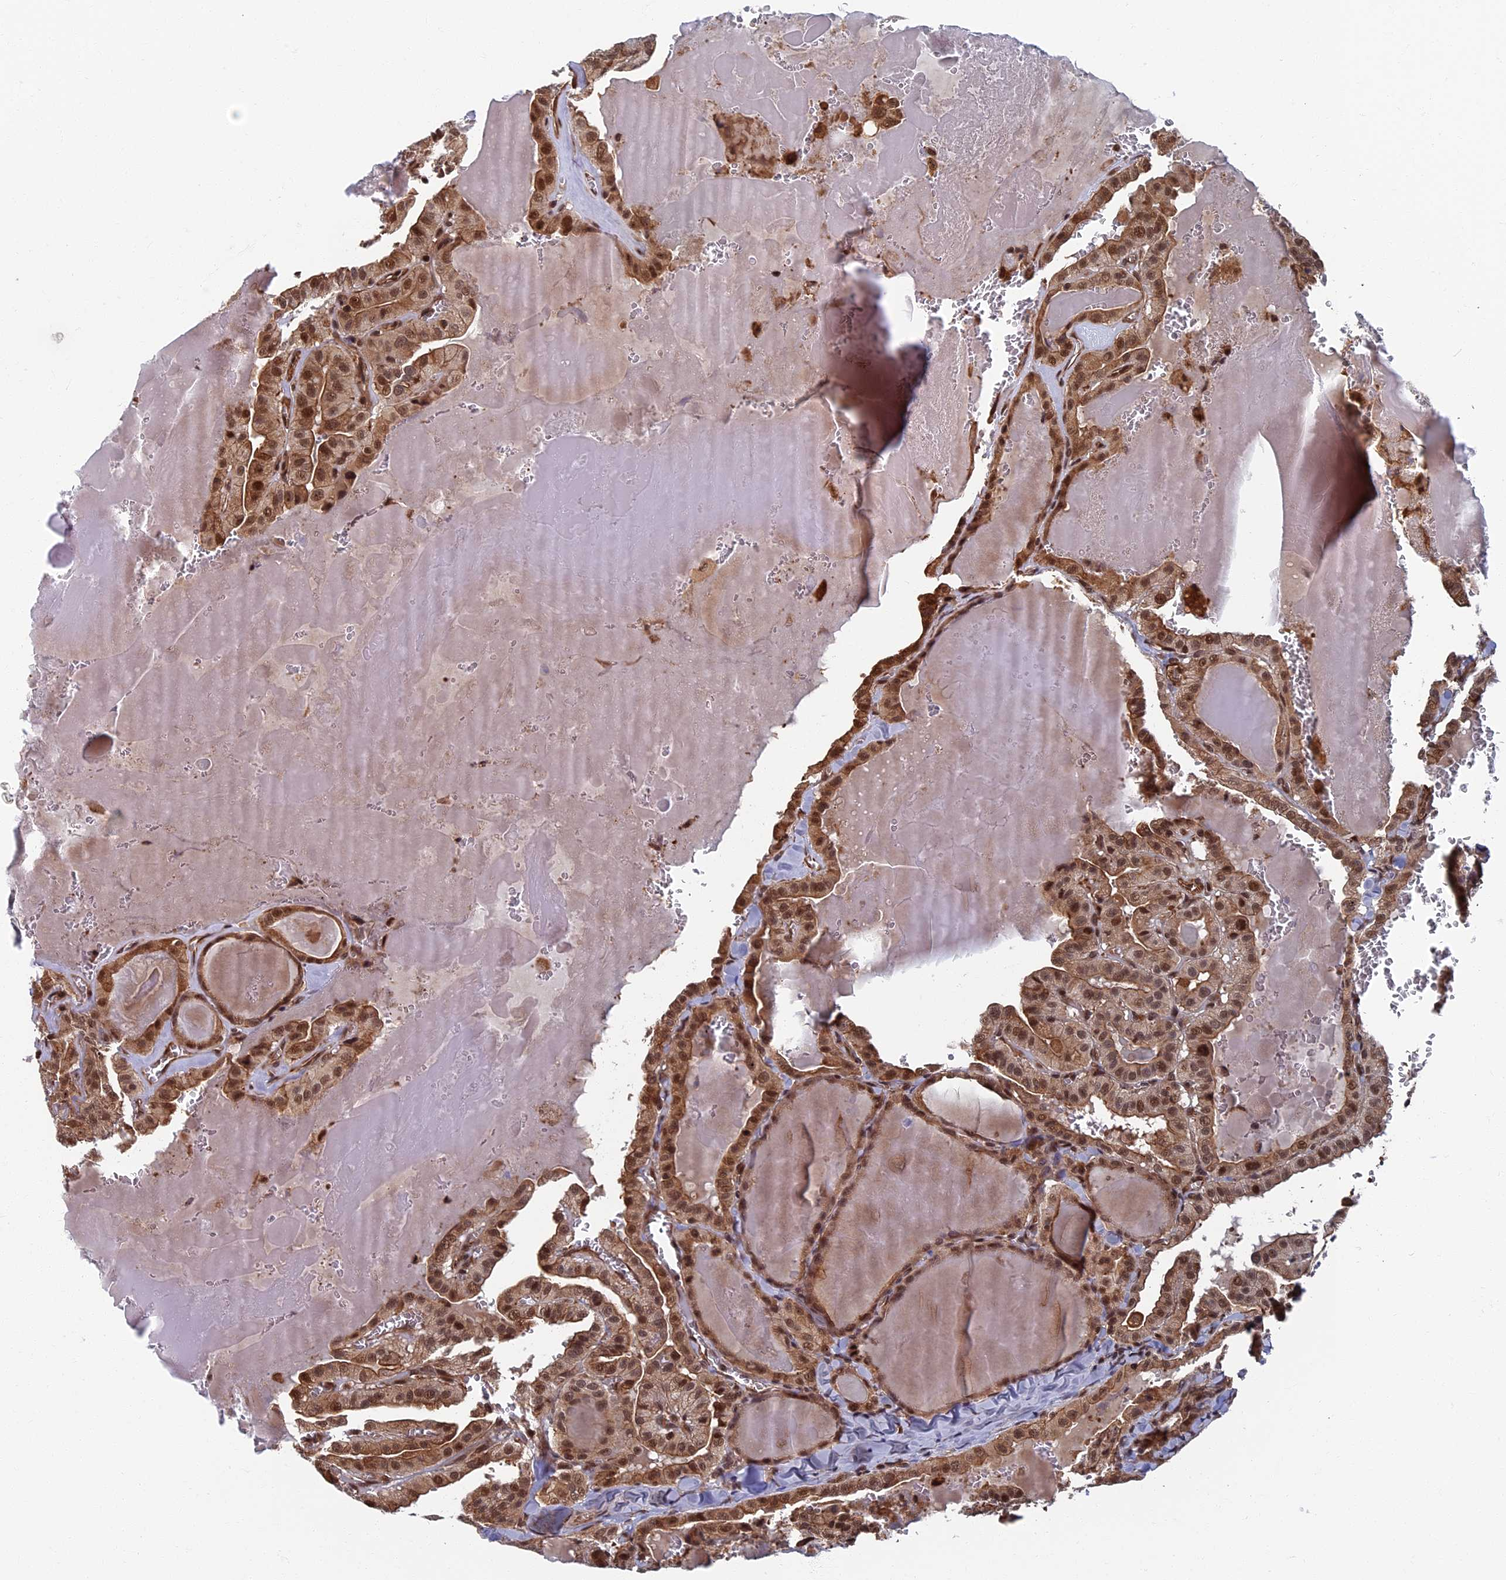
{"staining": {"intensity": "moderate", "quantity": ">75%", "location": "cytoplasmic/membranous,nuclear"}, "tissue": "thyroid cancer", "cell_type": "Tumor cells", "image_type": "cancer", "snomed": [{"axis": "morphology", "description": "Papillary adenocarcinoma, NOS"}, {"axis": "topography", "description": "Thyroid gland"}], "caption": "Immunohistochemical staining of thyroid papillary adenocarcinoma shows medium levels of moderate cytoplasmic/membranous and nuclear staining in about >75% of tumor cells.", "gene": "CTDP1", "patient": {"sex": "male", "age": 52}}